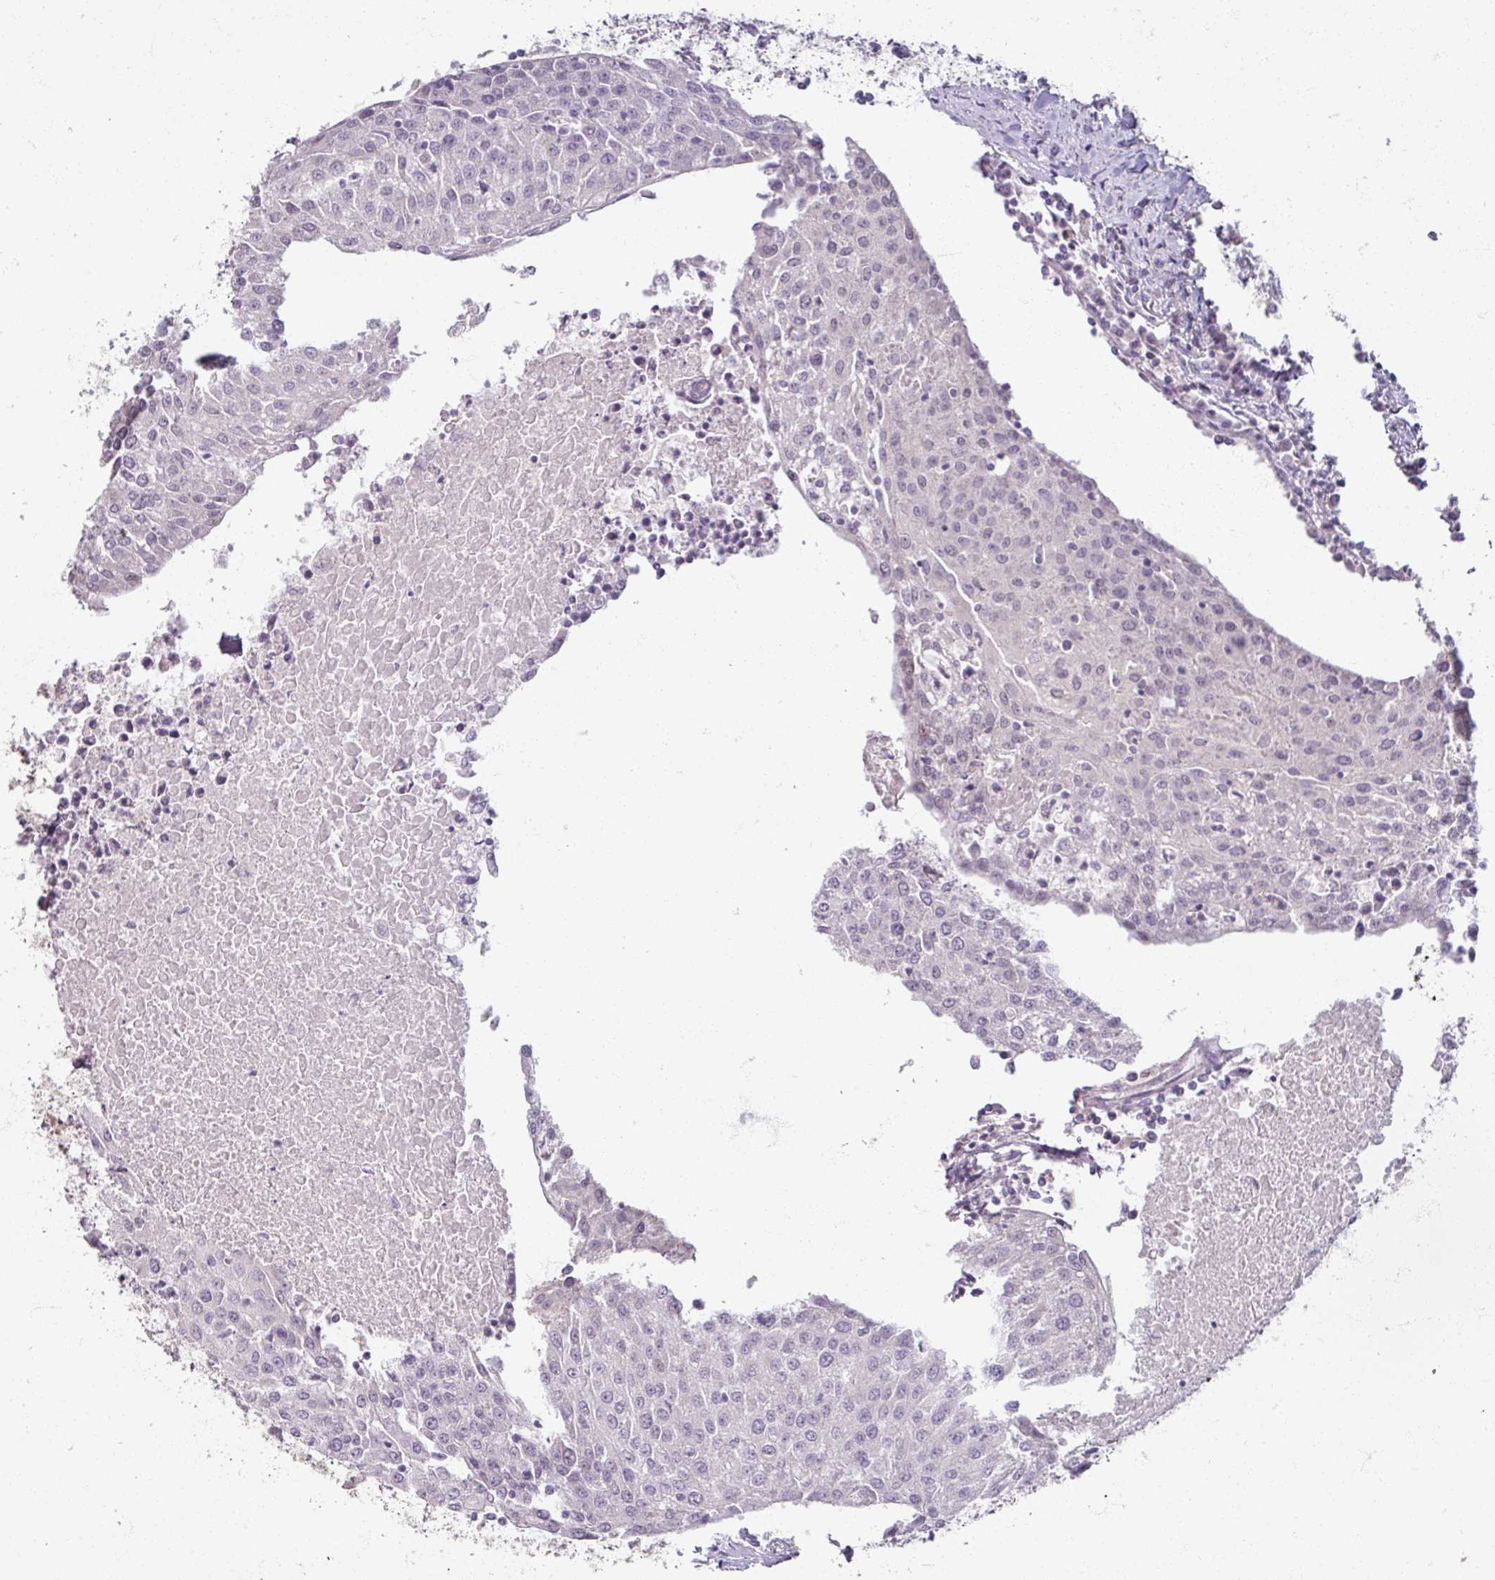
{"staining": {"intensity": "negative", "quantity": "none", "location": "none"}, "tissue": "urothelial cancer", "cell_type": "Tumor cells", "image_type": "cancer", "snomed": [{"axis": "morphology", "description": "Urothelial carcinoma, High grade"}, {"axis": "topography", "description": "Urinary bladder"}], "caption": "DAB immunohistochemical staining of urothelial carcinoma (high-grade) exhibits no significant positivity in tumor cells.", "gene": "SOX11", "patient": {"sex": "female", "age": 85}}